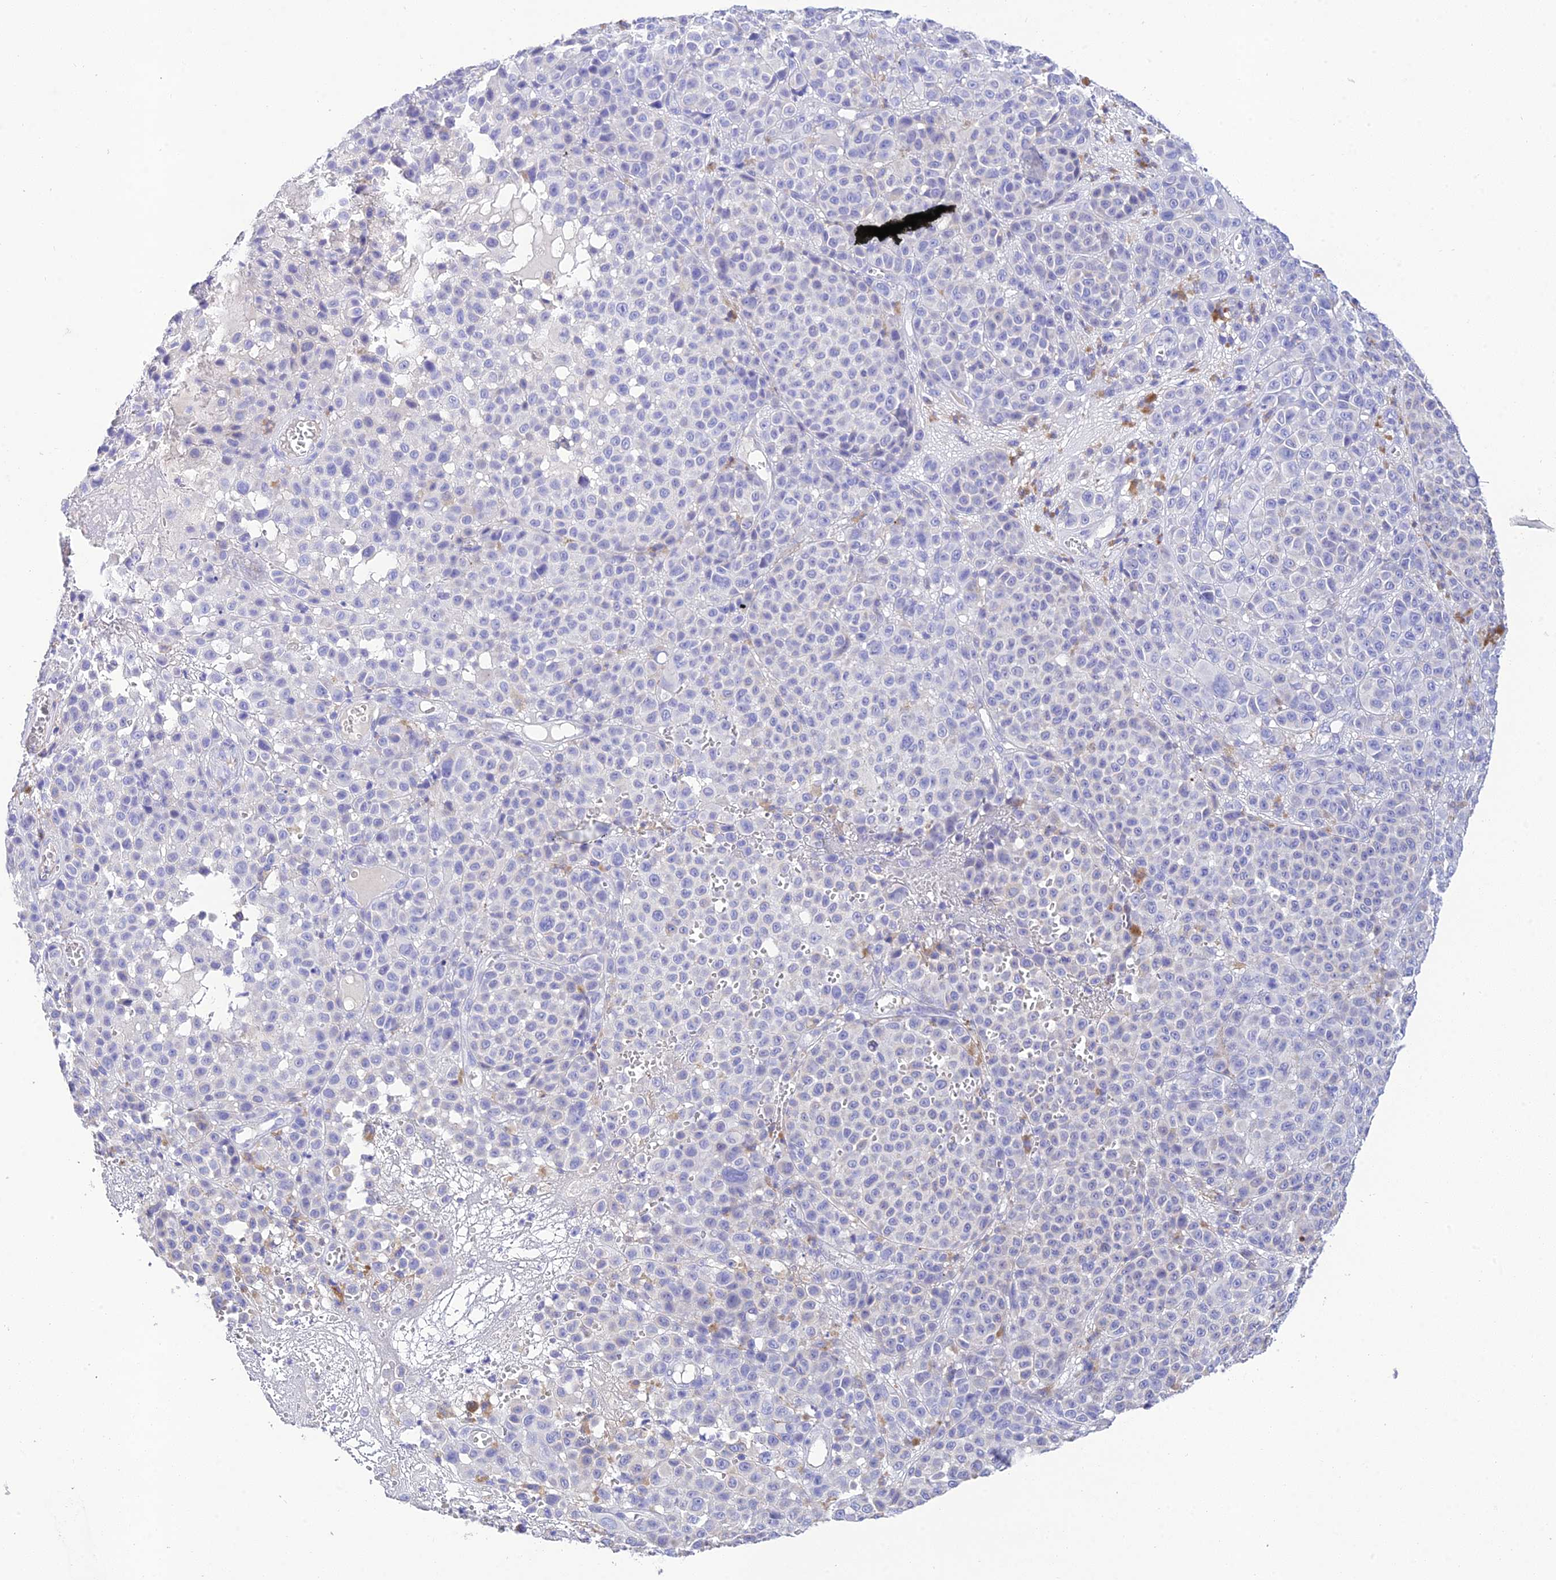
{"staining": {"intensity": "negative", "quantity": "none", "location": "none"}, "tissue": "melanoma", "cell_type": "Tumor cells", "image_type": "cancer", "snomed": [{"axis": "morphology", "description": "Malignant melanoma, NOS"}, {"axis": "topography", "description": "Skin"}], "caption": "High power microscopy histopathology image of an immunohistochemistry (IHC) photomicrograph of malignant melanoma, revealing no significant expression in tumor cells.", "gene": "MS4A5", "patient": {"sex": "female", "age": 94}}